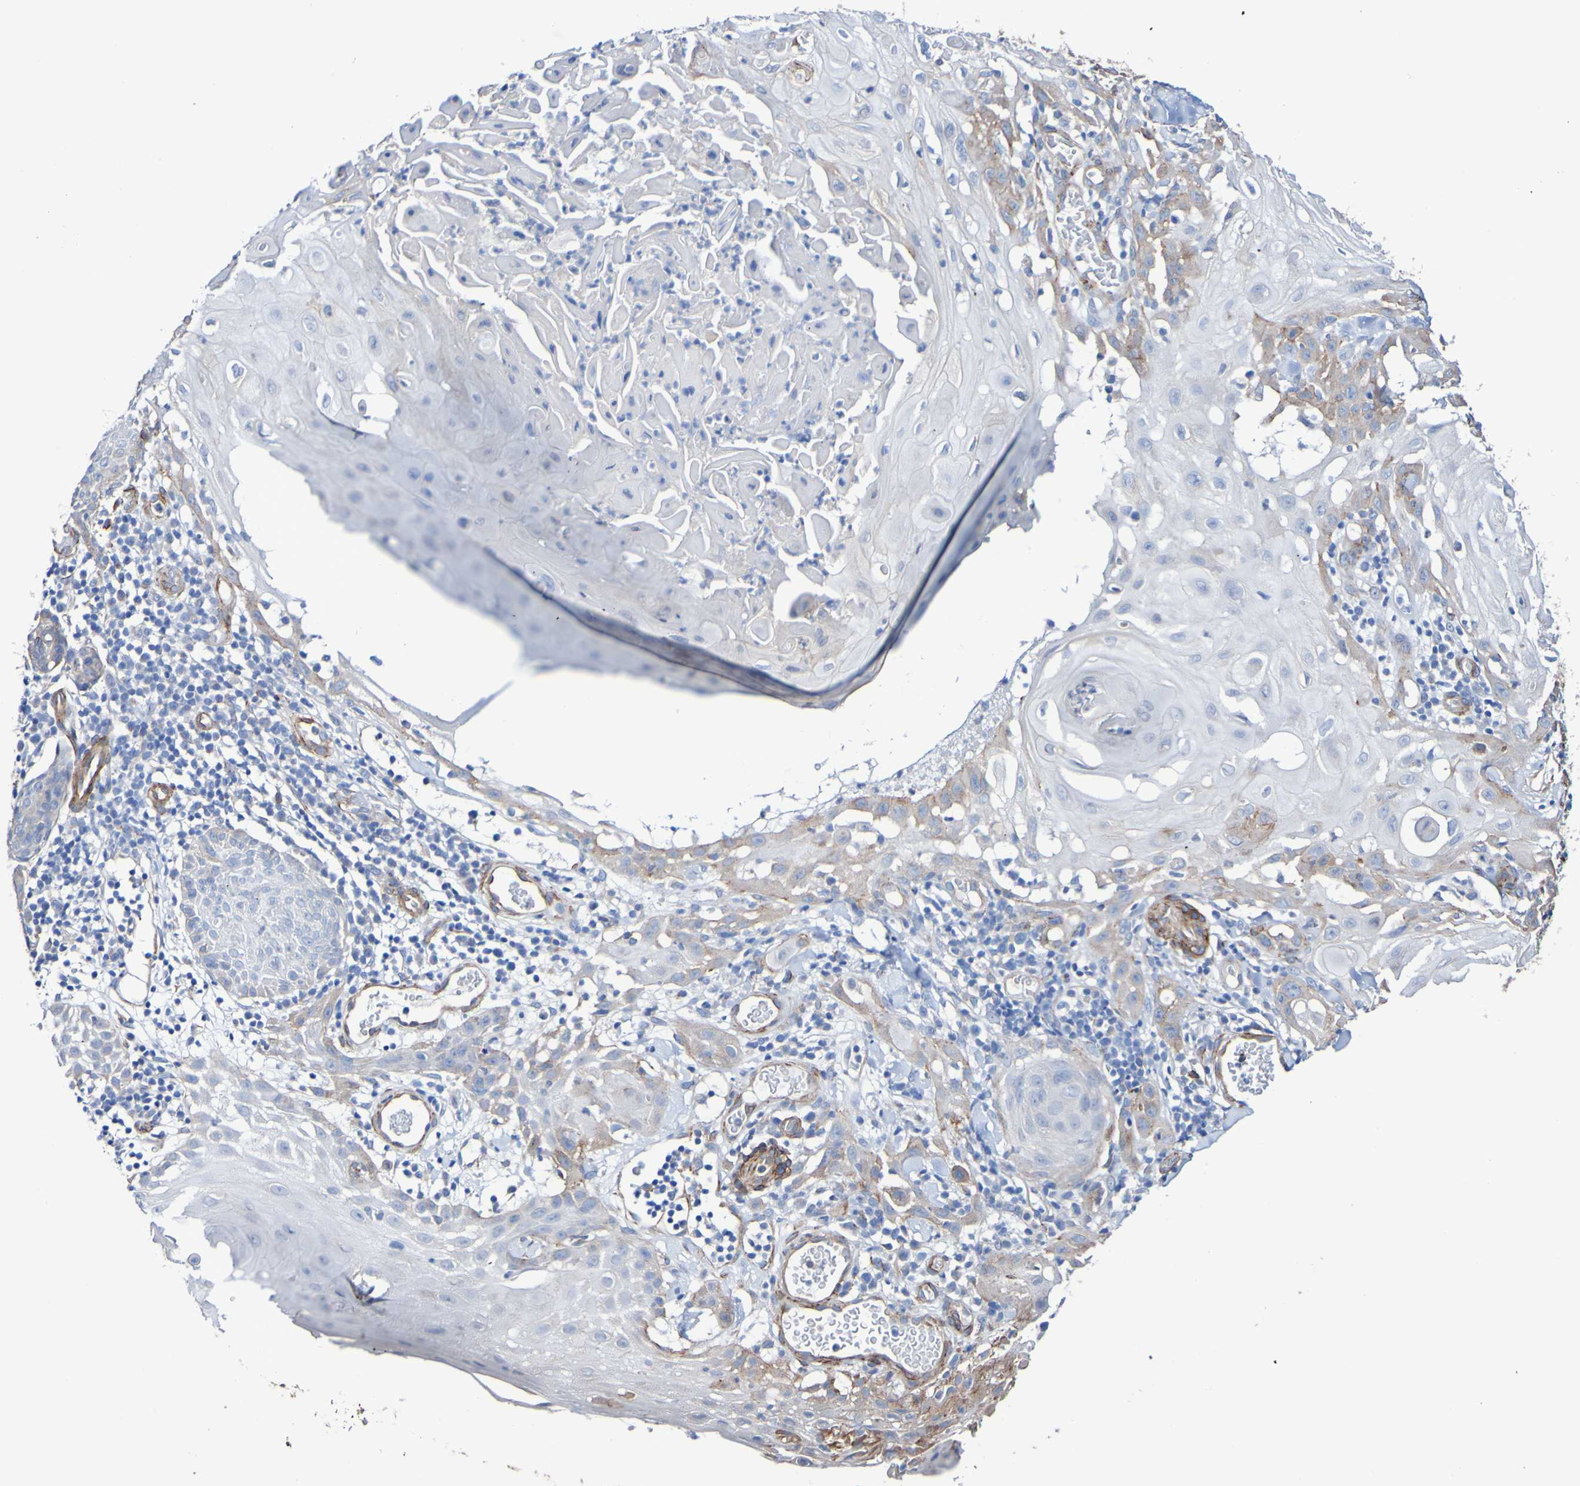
{"staining": {"intensity": "weak", "quantity": "<25%", "location": "cytoplasmic/membranous"}, "tissue": "skin cancer", "cell_type": "Tumor cells", "image_type": "cancer", "snomed": [{"axis": "morphology", "description": "Squamous cell carcinoma, NOS"}, {"axis": "topography", "description": "Skin"}], "caption": "Tumor cells show no significant staining in skin cancer (squamous cell carcinoma).", "gene": "ELMOD3", "patient": {"sex": "male", "age": 24}}